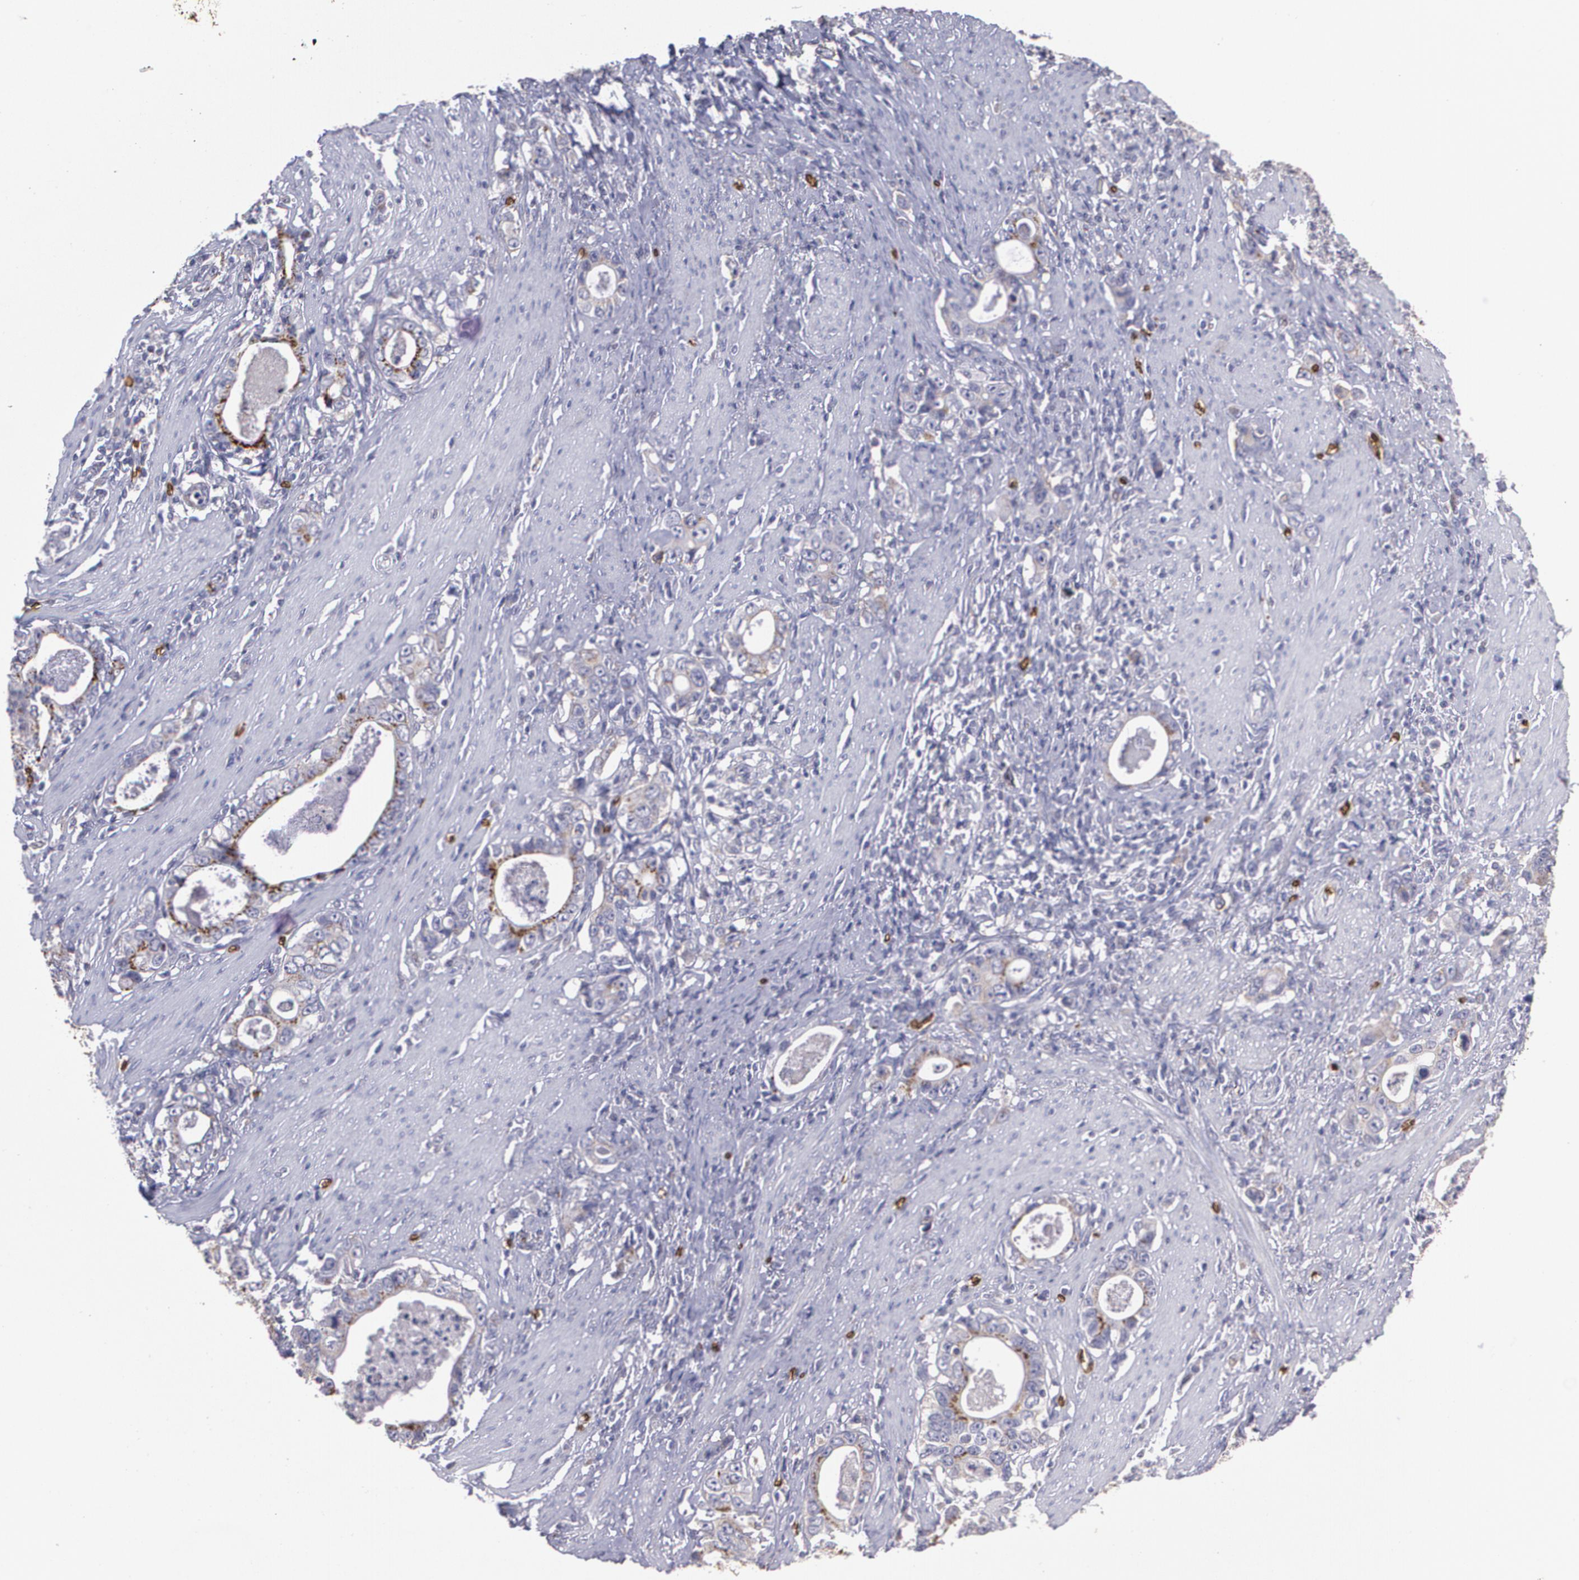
{"staining": {"intensity": "weak", "quantity": "25%-75%", "location": "cytoplasmic/membranous"}, "tissue": "stomach cancer", "cell_type": "Tumor cells", "image_type": "cancer", "snomed": [{"axis": "morphology", "description": "Adenocarcinoma, NOS"}, {"axis": "topography", "description": "Stomach, lower"}], "caption": "Tumor cells demonstrate low levels of weak cytoplasmic/membranous staining in approximately 25%-75% of cells in human stomach cancer (adenocarcinoma).", "gene": "SLC2A1", "patient": {"sex": "female", "age": 72}}